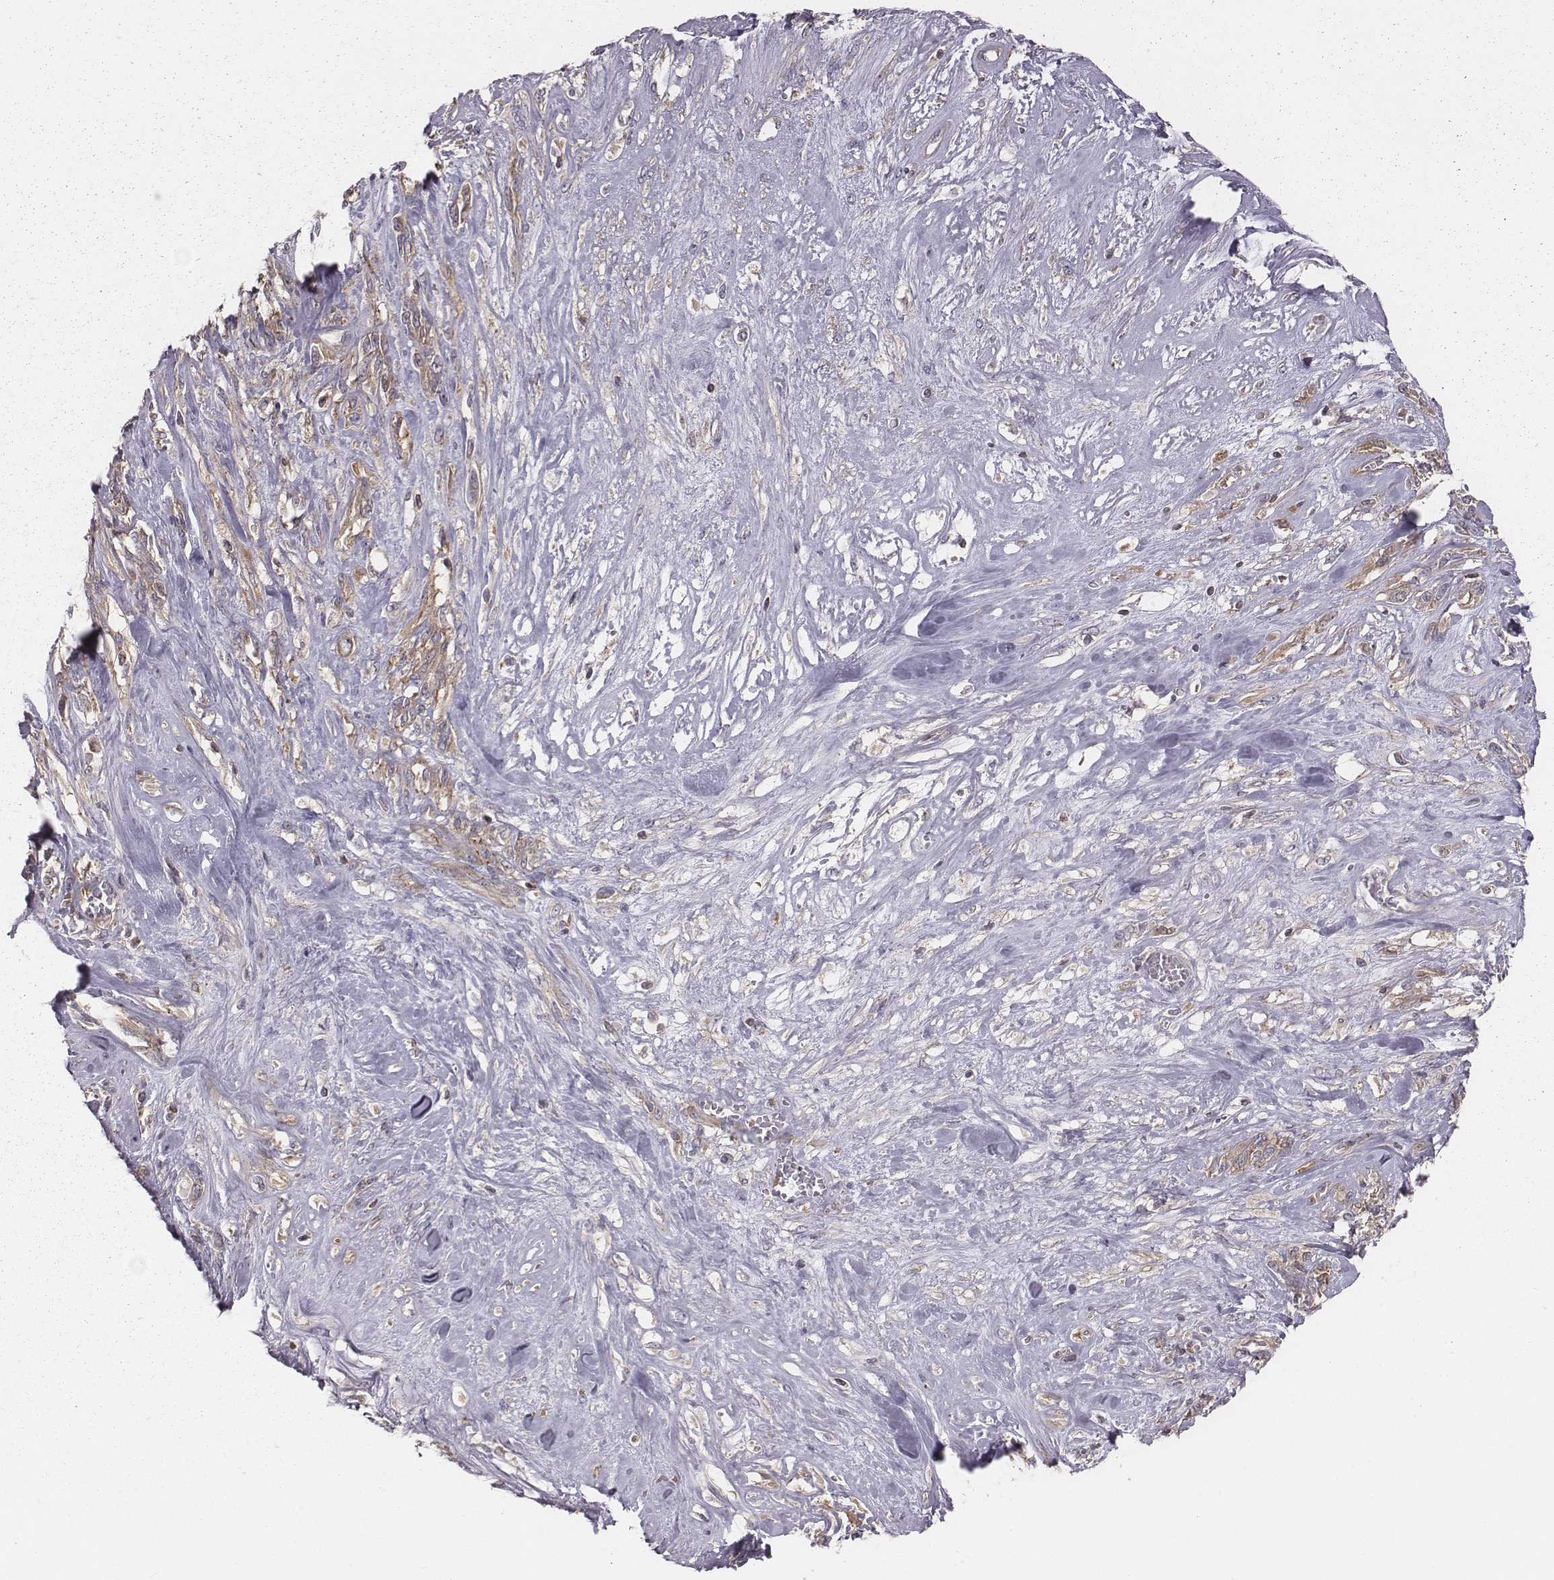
{"staining": {"intensity": "weak", "quantity": ">75%", "location": "cytoplasmic/membranous"}, "tissue": "melanoma", "cell_type": "Tumor cells", "image_type": "cancer", "snomed": [{"axis": "morphology", "description": "Malignant melanoma, NOS"}, {"axis": "topography", "description": "Skin"}], "caption": "Tumor cells show low levels of weak cytoplasmic/membranous staining in about >75% of cells in melanoma.", "gene": "CAD", "patient": {"sex": "female", "age": 91}}